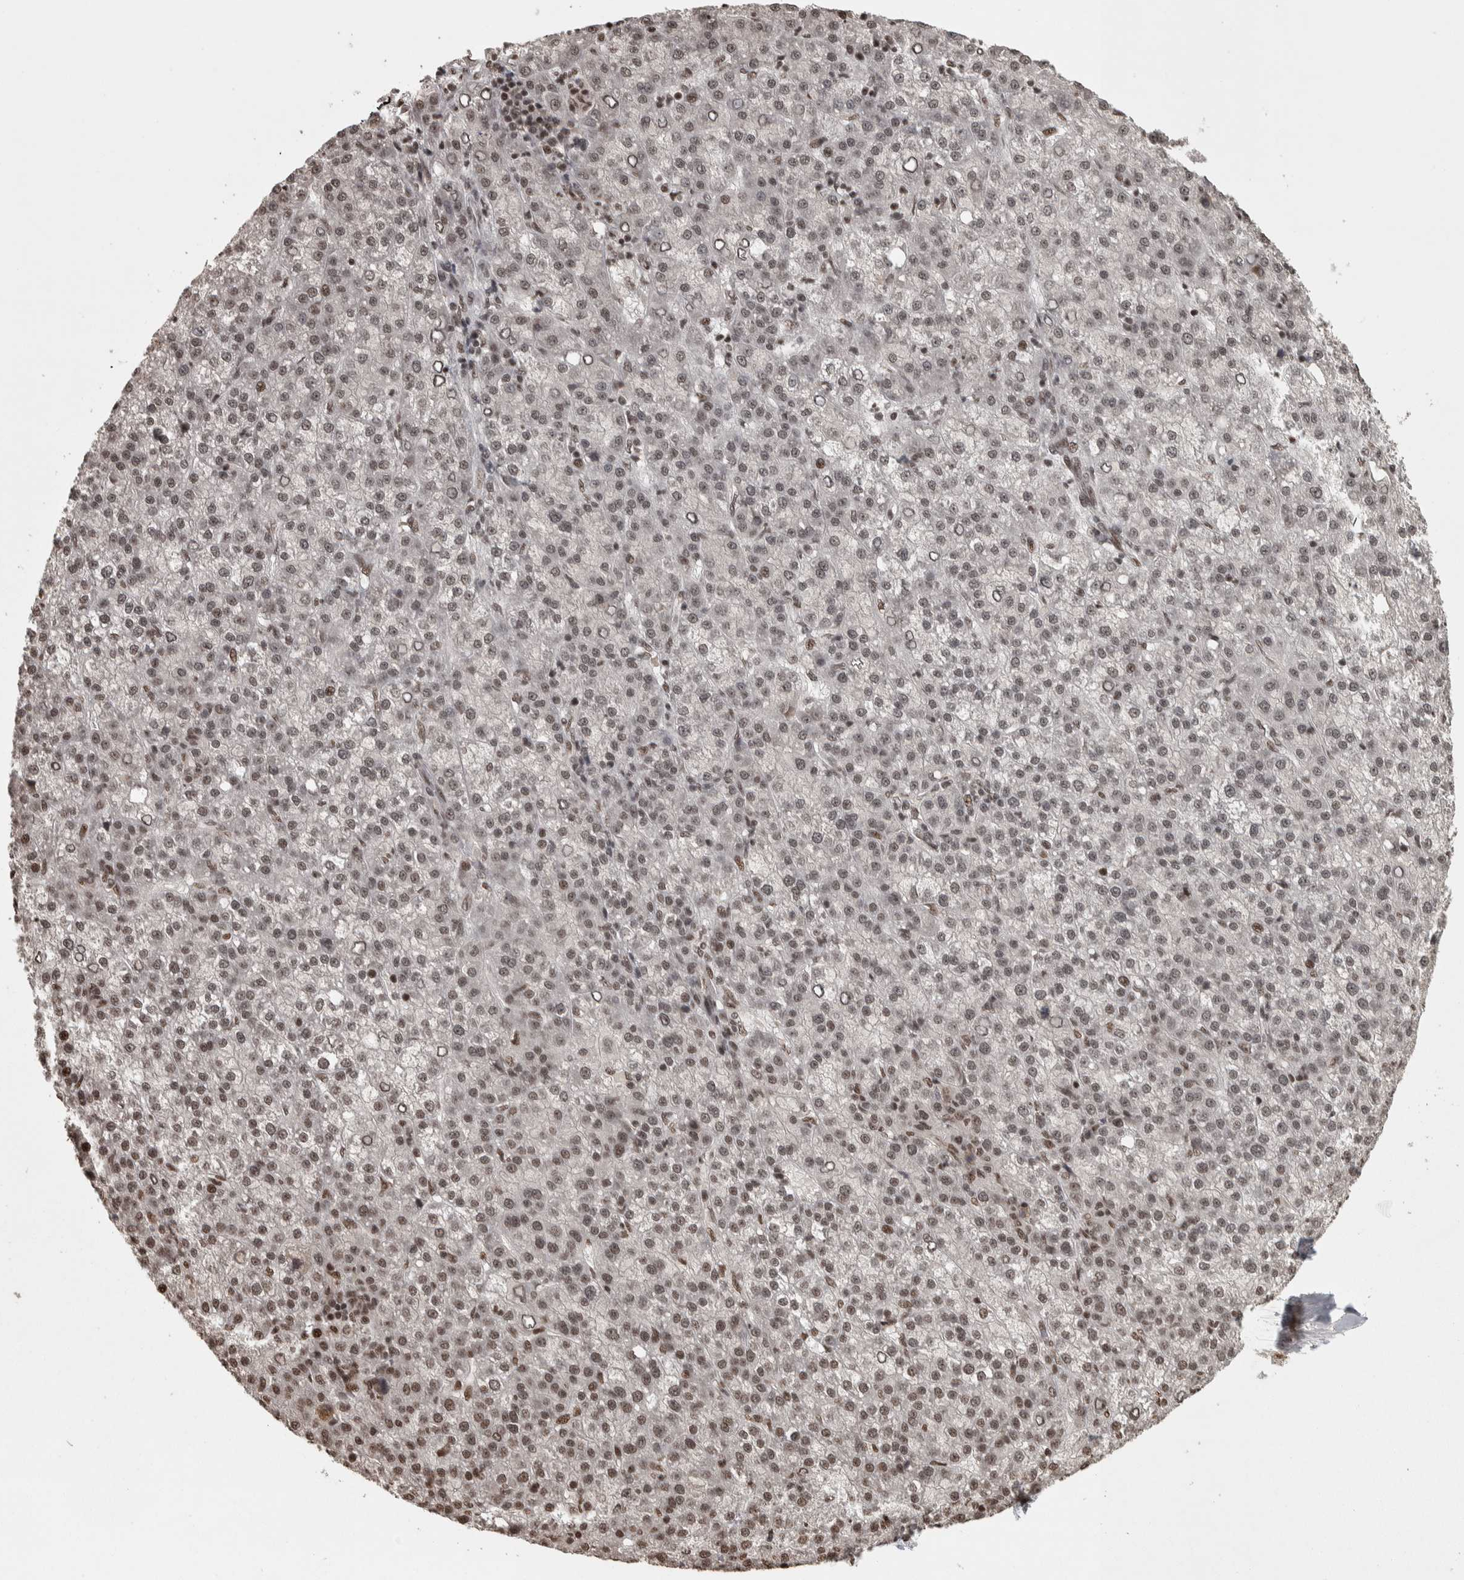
{"staining": {"intensity": "moderate", "quantity": "25%-75%", "location": "nuclear"}, "tissue": "liver cancer", "cell_type": "Tumor cells", "image_type": "cancer", "snomed": [{"axis": "morphology", "description": "Carcinoma, Hepatocellular, NOS"}, {"axis": "topography", "description": "Liver"}], "caption": "Human liver hepatocellular carcinoma stained with a brown dye demonstrates moderate nuclear positive expression in approximately 25%-75% of tumor cells.", "gene": "ZFHX4", "patient": {"sex": "female", "age": 58}}